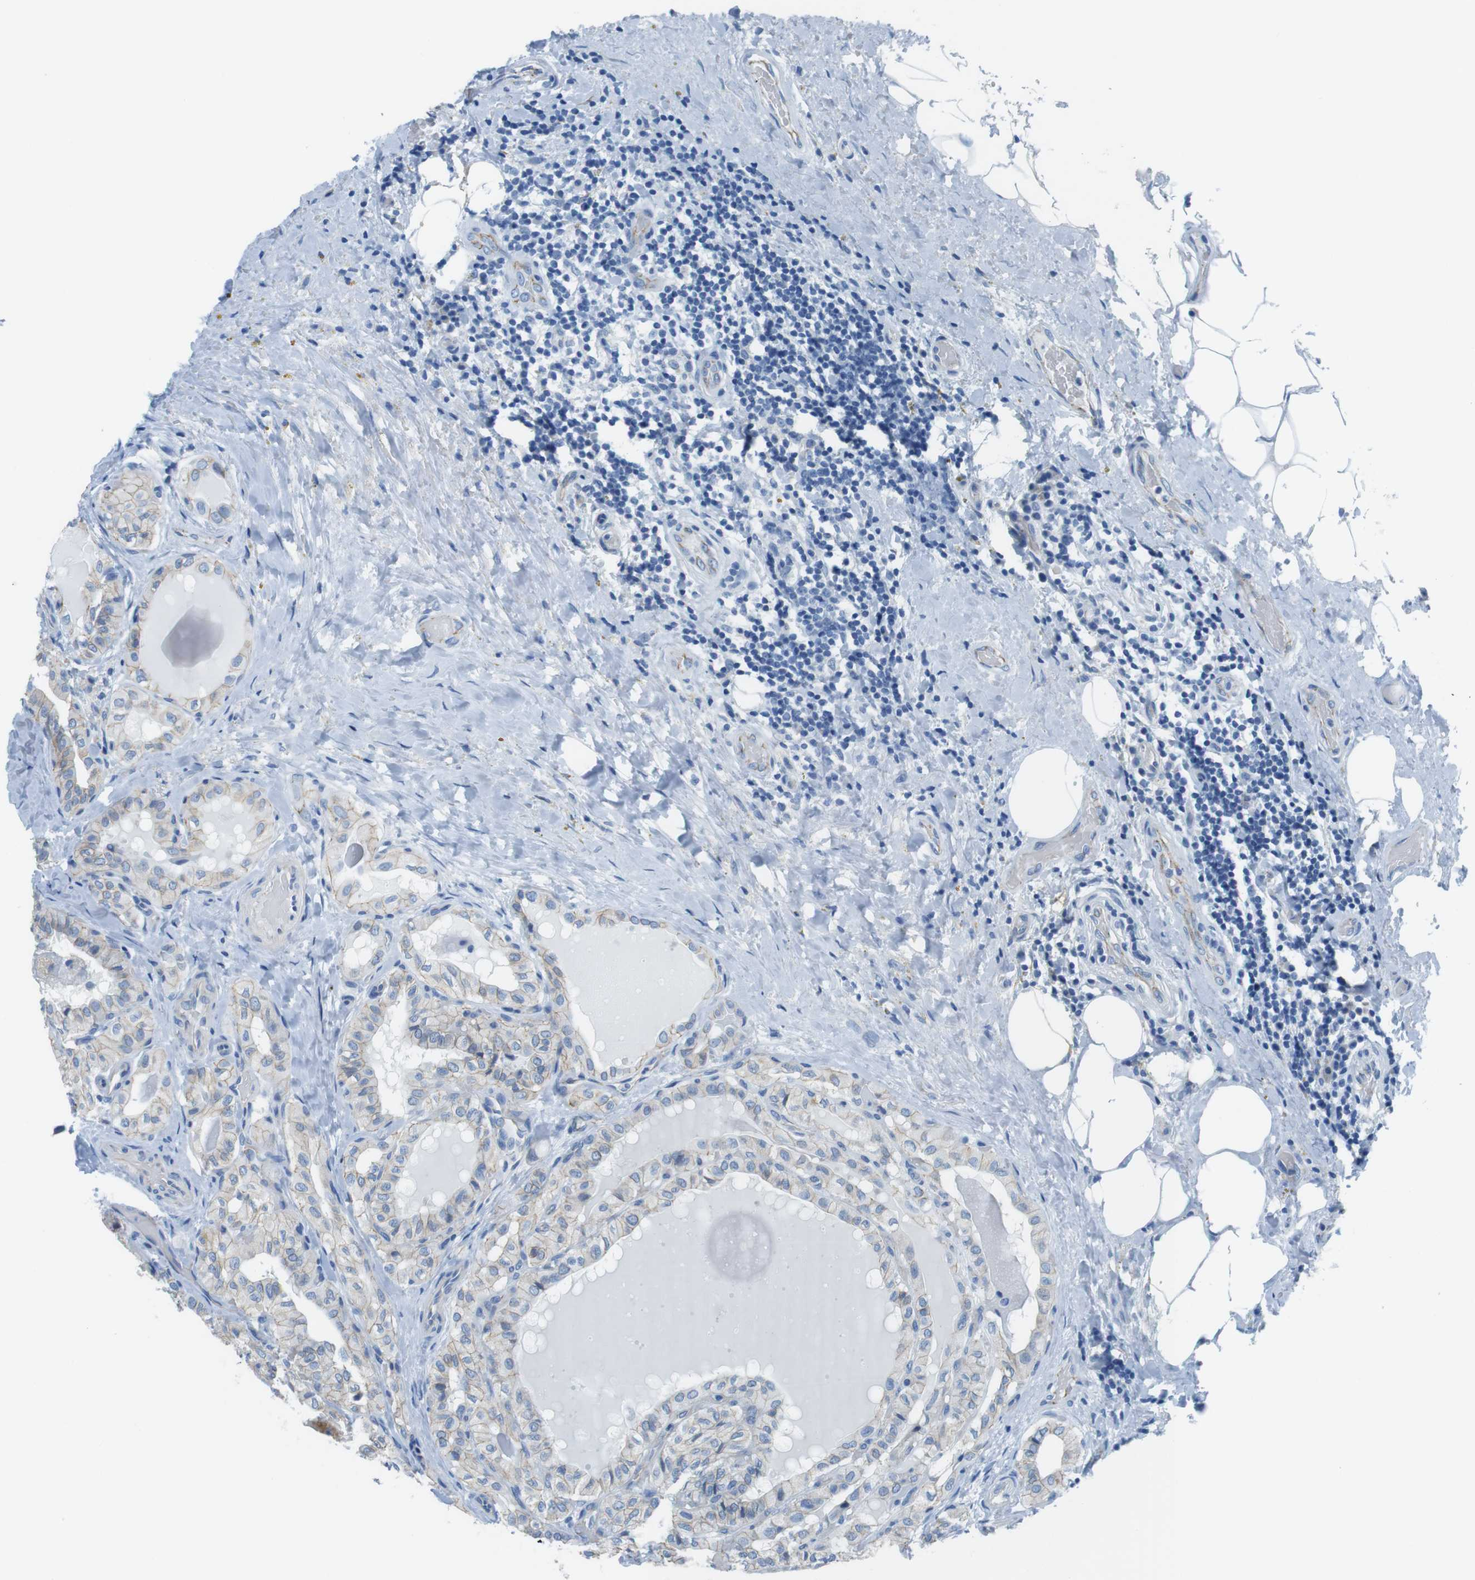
{"staining": {"intensity": "weak", "quantity": ">75%", "location": "cytoplasmic/membranous"}, "tissue": "thyroid cancer", "cell_type": "Tumor cells", "image_type": "cancer", "snomed": [{"axis": "morphology", "description": "Papillary adenocarcinoma, NOS"}, {"axis": "topography", "description": "Thyroid gland"}], "caption": "Tumor cells exhibit weak cytoplasmic/membranous positivity in approximately >75% of cells in papillary adenocarcinoma (thyroid).", "gene": "SLC6A6", "patient": {"sex": "male", "age": 77}}